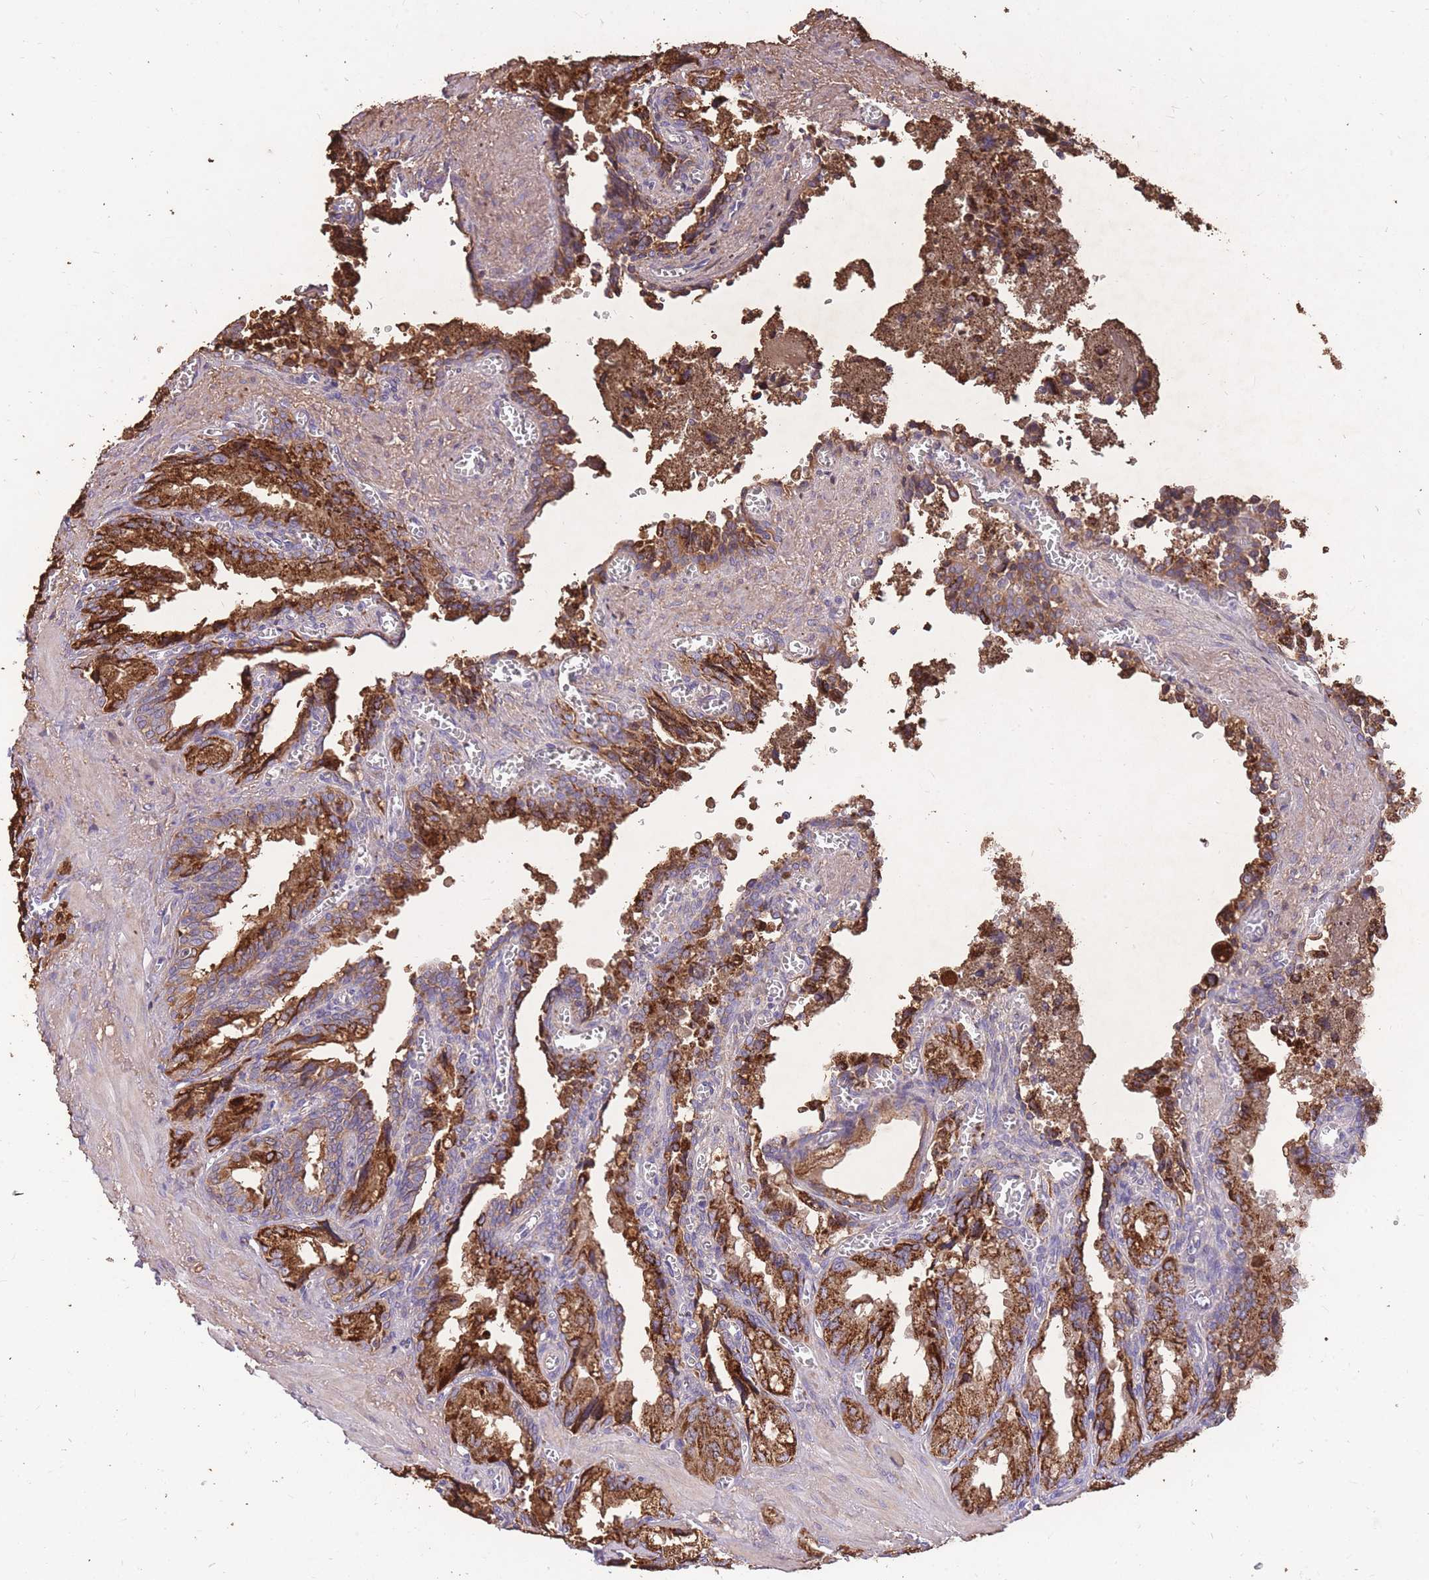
{"staining": {"intensity": "strong", "quantity": "25%-75%", "location": "cytoplasmic/membranous"}, "tissue": "seminal vesicle", "cell_type": "Glandular cells", "image_type": "normal", "snomed": [{"axis": "morphology", "description": "Normal tissue, NOS"}, {"axis": "topography", "description": "Seminal veicle"}], "caption": "DAB immunohistochemical staining of normal seminal vesicle shows strong cytoplasmic/membranous protein staining in approximately 25%-75% of glandular cells. (DAB (3,3'-diaminobenzidine) IHC, brown staining for protein, blue staining for nuclei).", "gene": "TOPAZ1", "patient": {"sex": "male", "age": 67}}